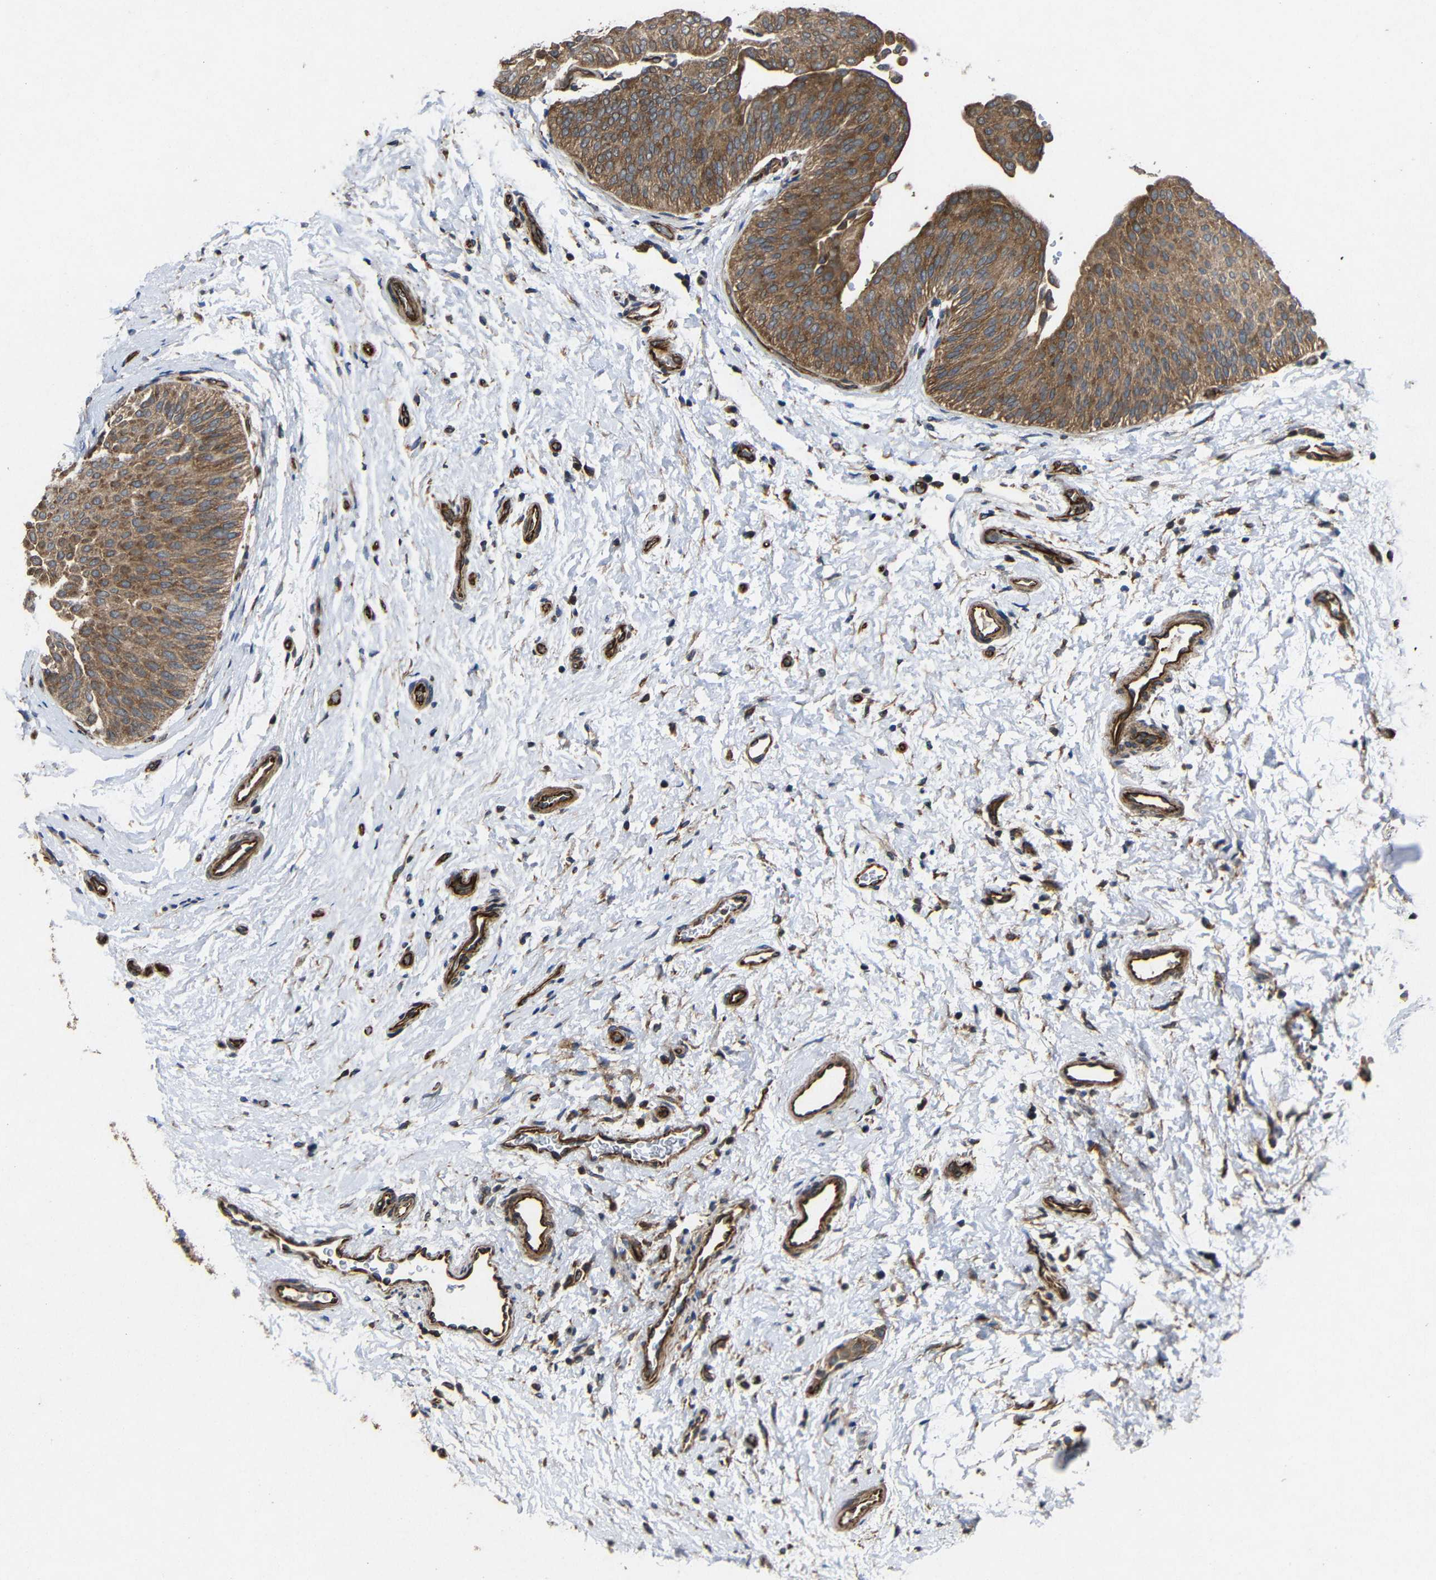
{"staining": {"intensity": "strong", "quantity": ">75%", "location": "cytoplasmic/membranous"}, "tissue": "urothelial cancer", "cell_type": "Tumor cells", "image_type": "cancer", "snomed": [{"axis": "morphology", "description": "Urothelial carcinoma, Low grade"}, {"axis": "topography", "description": "Urinary bladder"}], "caption": "This is a histology image of IHC staining of urothelial cancer, which shows strong expression in the cytoplasmic/membranous of tumor cells.", "gene": "EIF2S1", "patient": {"sex": "female", "age": 60}}